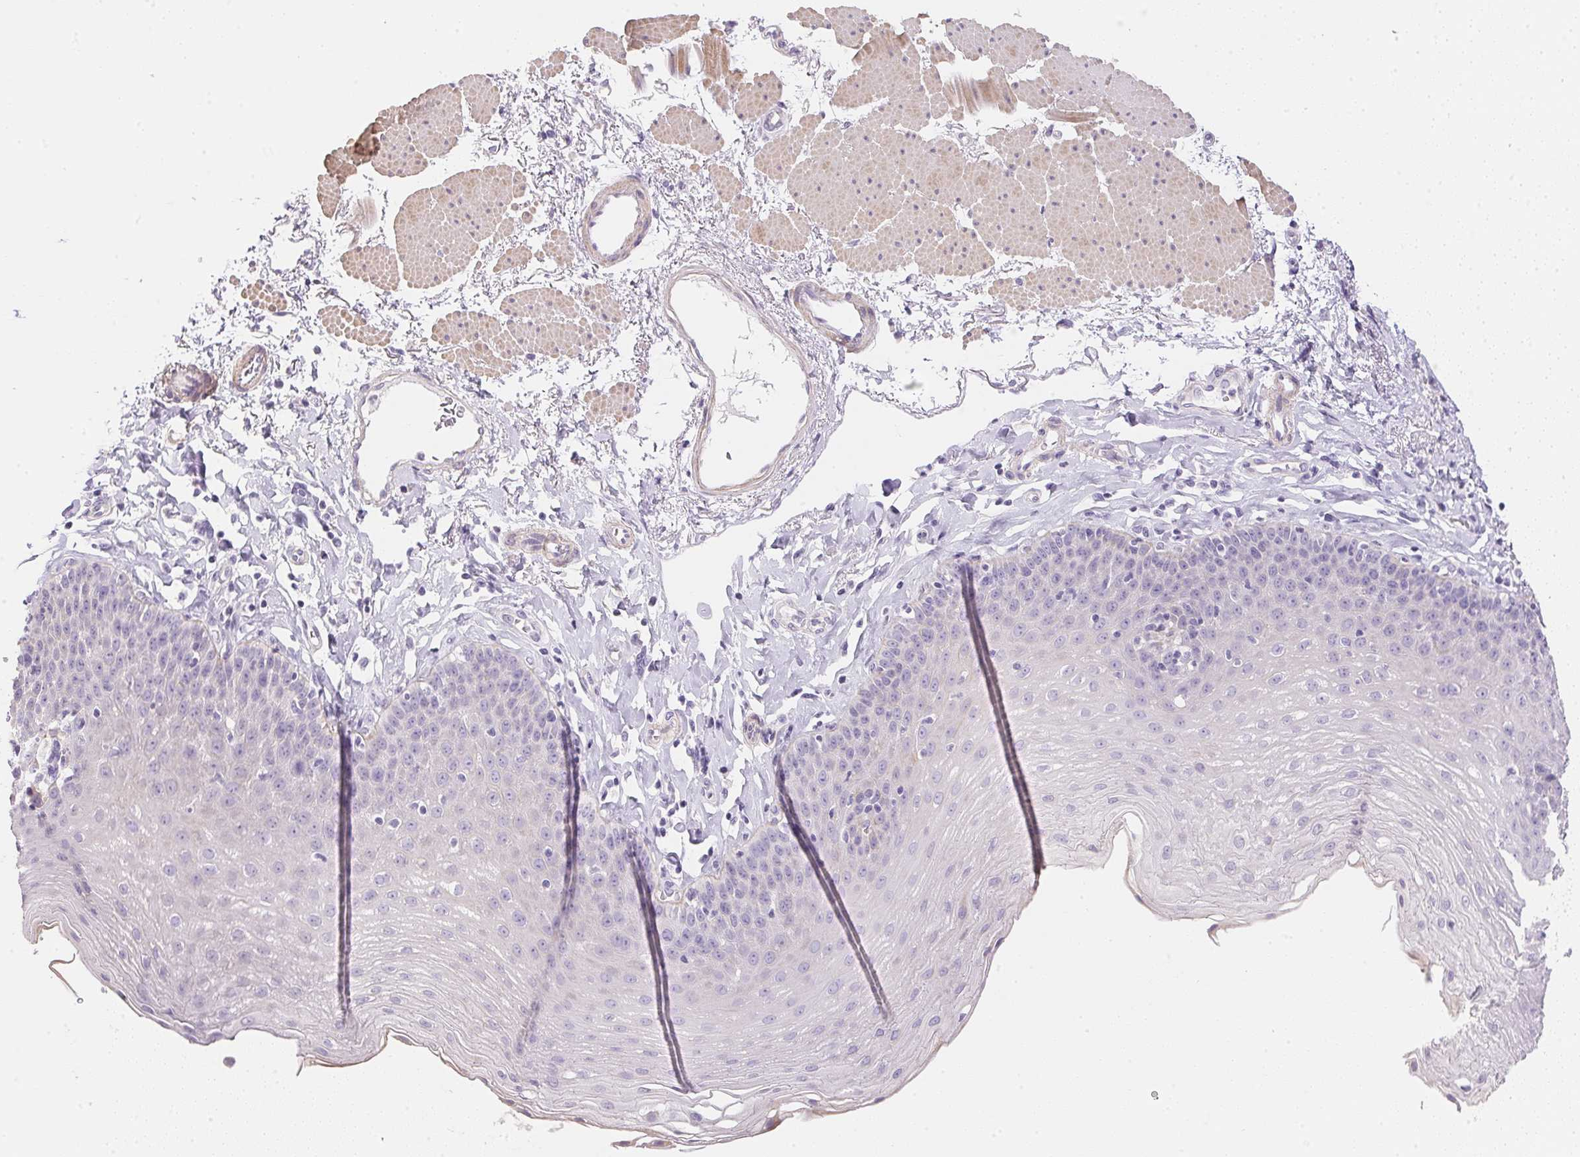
{"staining": {"intensity": "negative", "quantity": "none", "location": "none"}, "tissue": "esophagus", "cell_type": "Squamous epithelial cells", "image_type": "normal", "snomed": [{"axis": "morphology", "description": "Normal tissue, NOS"}, {"axis": "topography", "description": "Esophagus"}], "caption": "High magnification brightfield microscopy of normal esophagus stained with DAB (3,3'-diaminobenzidine) (brown) and counterstained with hematoxylin (blue): squamous epithelial cells show no significant positivity. Brightfield microscopy of immunohistochemistry (IHC) stained with DAB (brown) and hematoxylin (blue), captured at high magnification.", "gene": "KCNE2", "patient": {"sex": "female", "age": 81}}